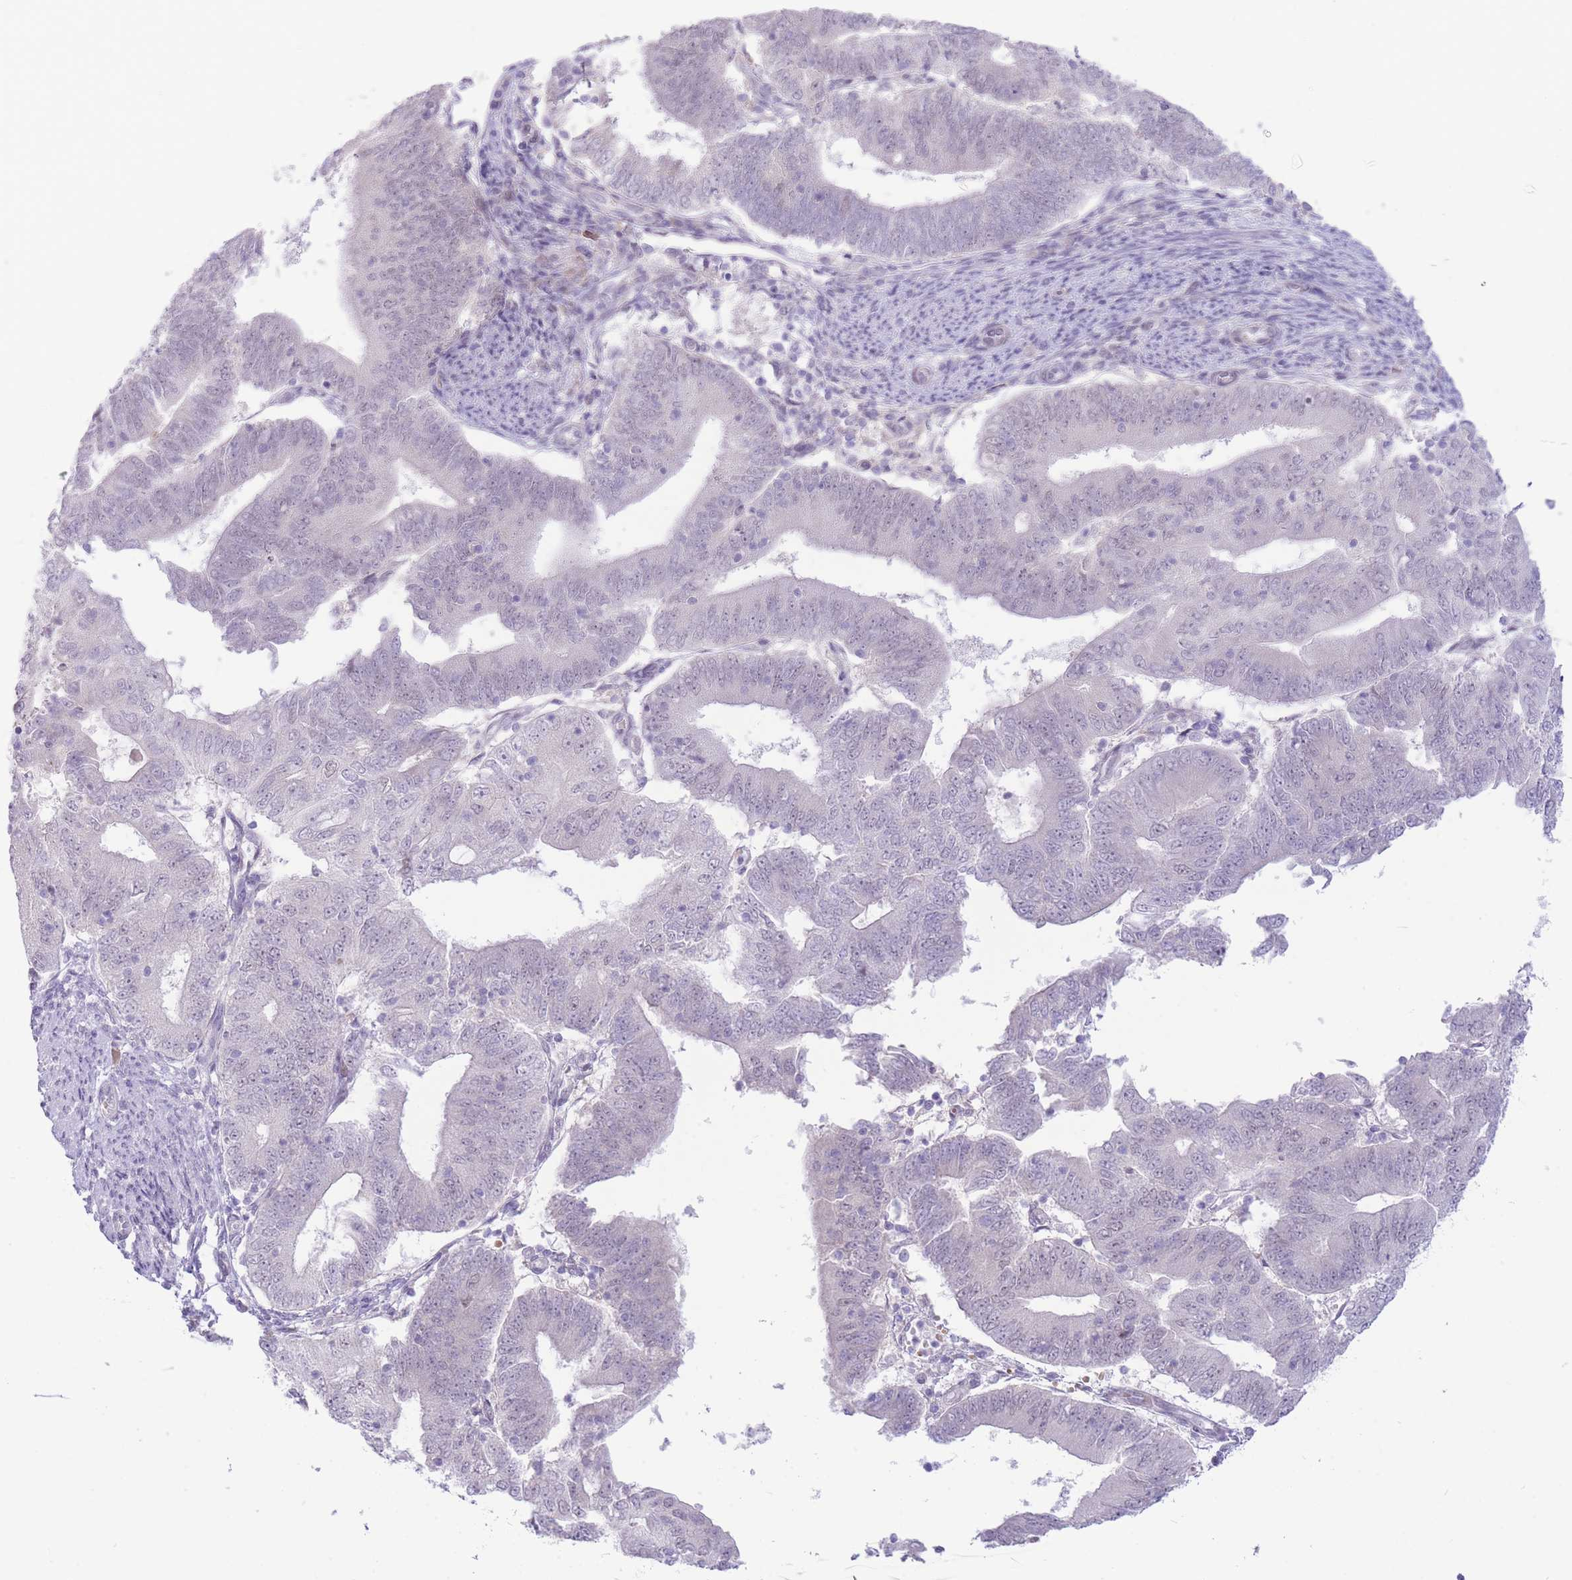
{"staining": {"intensity": "negative", "quantity": "none", "location": "none"}, "tissue": "endometrial cancer", "cell_type": "Tumor cells", "image_type": "cancer", "snomed": [{"axis": "morphology", "description": "Adenocarcinoma, NOS"}, {"axis": "topography", "description": "Endometrium"}], "caption": "Immunohistochemistry (IHC) histopathology image of endometrial cancer (adenocarcinoma) stained for a protein (brown), which demonstrates no staining in tumor cells.", "gene": "FBXO46", "patient": {"sex": "female", "age": 70}}